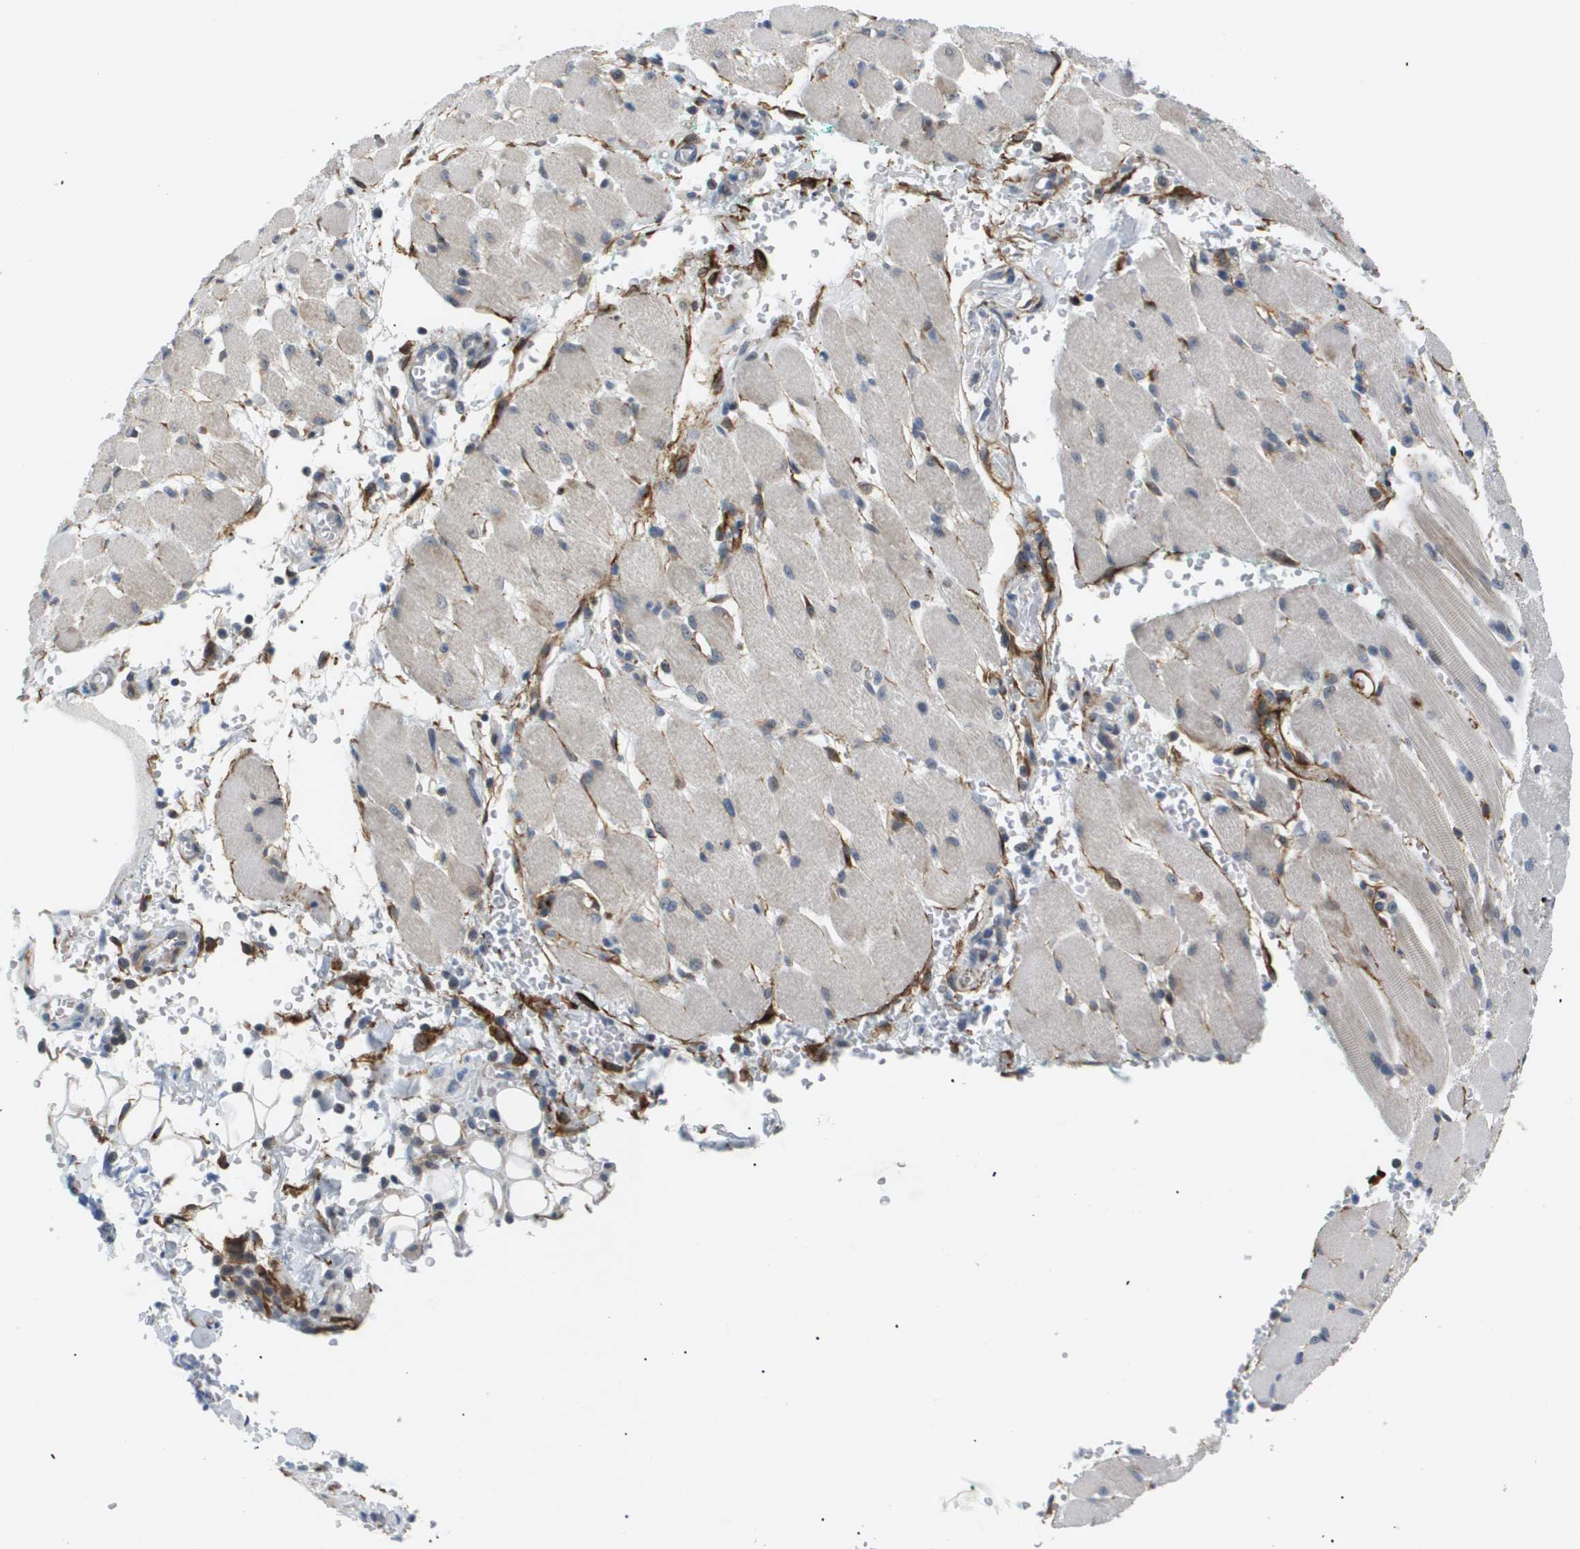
{"staining": {"intensity": "weak", "quantity": ">75%", "location": "cytoplasmic/membranous"}, "tissue": "adipose tissue", "cell_type": "Adipocytes", "image_type": "normal", "snomed": [{"axis": "morphology", "description": "Squamous cell carcinoma, NOS"}, {"axis": "topography", "description": "Oral tissue"}, {"axis": "topography", "description": "Head-Neck"}], "caption": "Immunohistochemistry (IHC) (DAB (3,3'-diaminobenzidine)) staining of normal human adipose tissue exhibits weak cytoplasmic/membranous protein positivity in approximately >75% of adipocytes. The staining was performed using DAB to visualize the protein expression in brown, while the nuclei were stained in blue with hematoxylin (Magnification: 20x).", "gene": "OTUD5", "patient": {"sex": "female", "age": 50}}